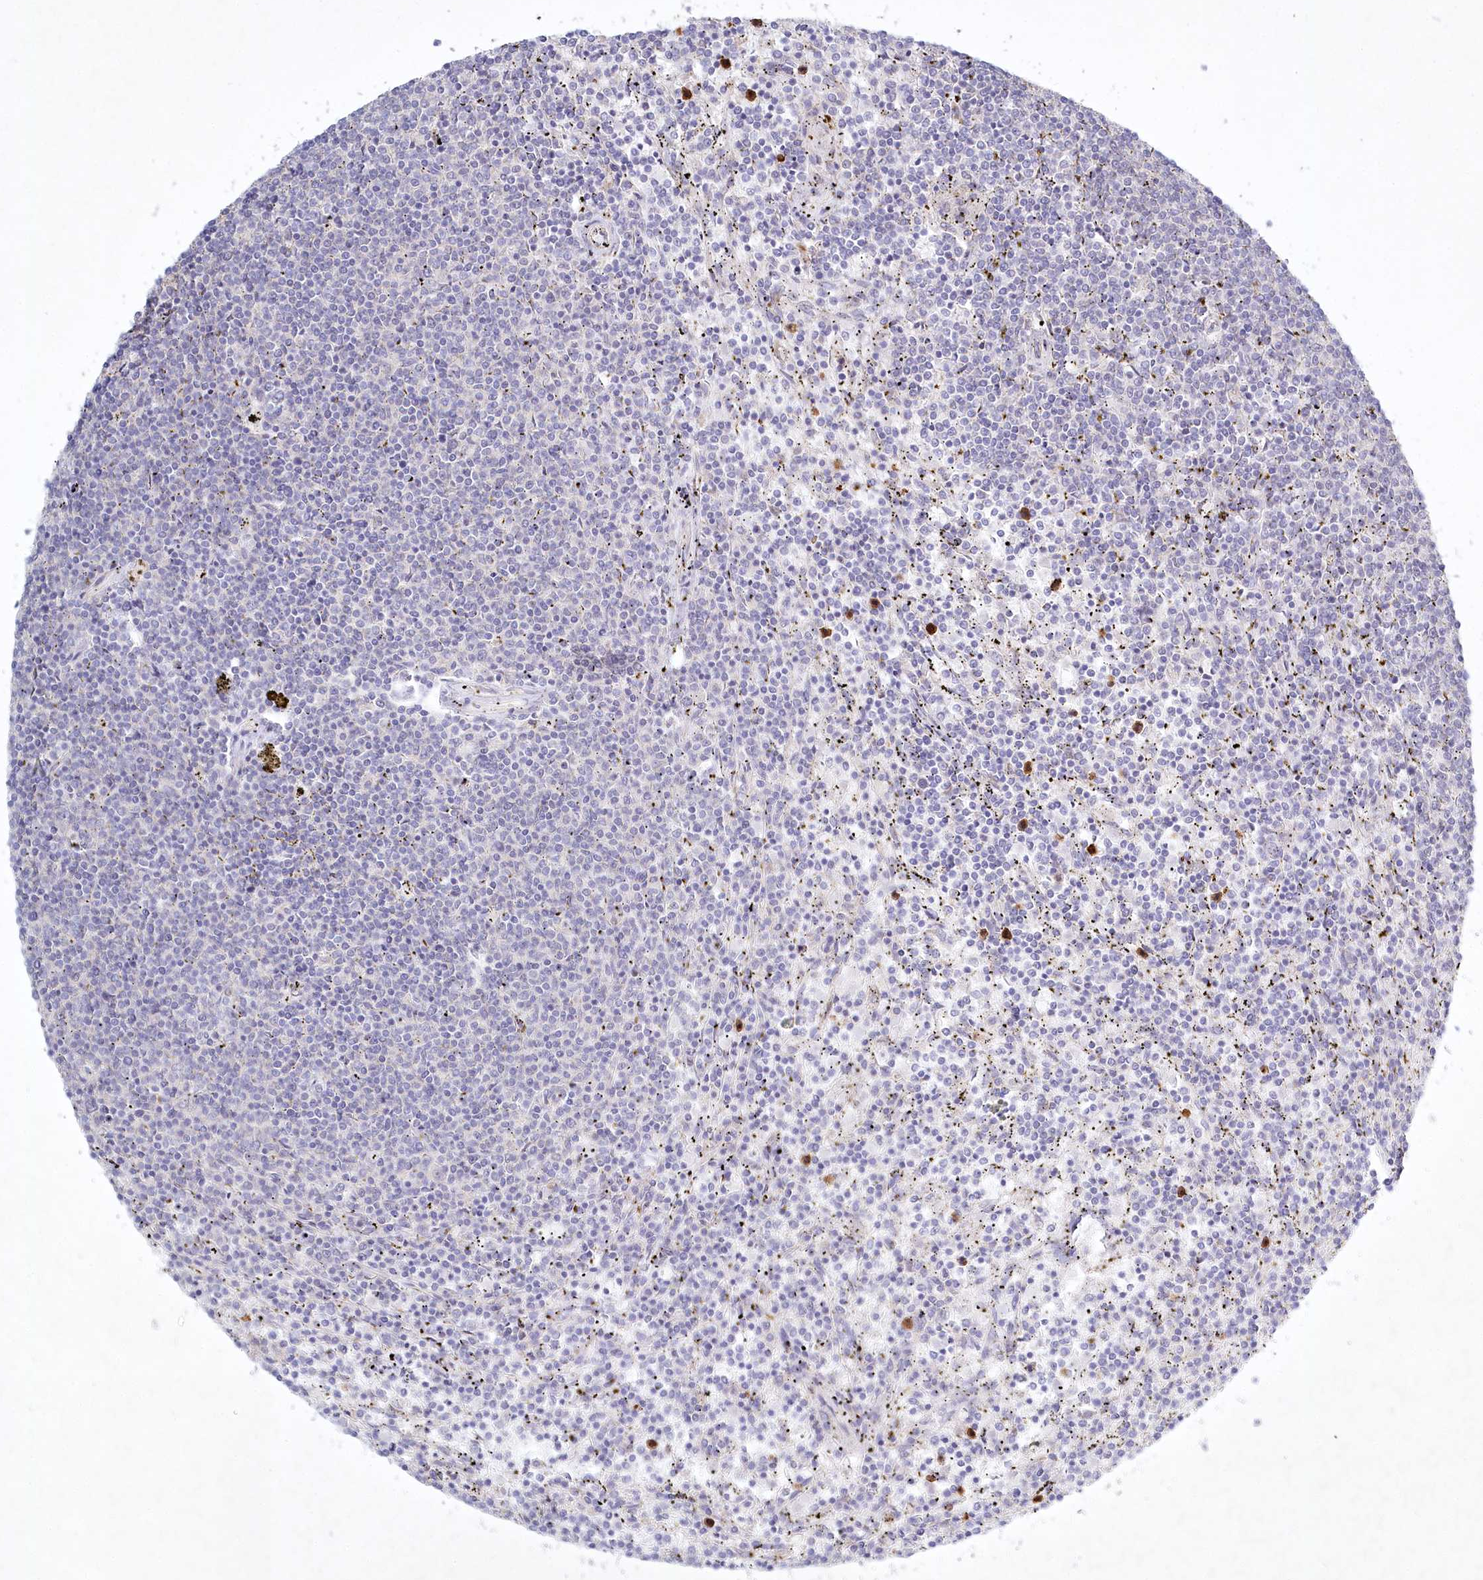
{"staining": {"intensity": "negative", "quantity": "none", "location": "none"}, "tissue": "lymphoma", "cell_type": "Tumor cells", "image_type": "cancer", "snomed": [{"axis": "morphology", "description": "Malignant lymphoma, non-Hodgkin's type, Low grade"}, {"axis": "topography", "description": "Spleen"}], "caption": "This micrograph is of malignant lymphoma, non-Hodgkin's type (low-grade) stained with immunohistochemistry (IHC) to label a protein in brown with the nuclei are counter-stained blue. There is no expression in tumor cells.", "gene": "ABITRAM", "patient": {"sex": "female", "age": 50}}